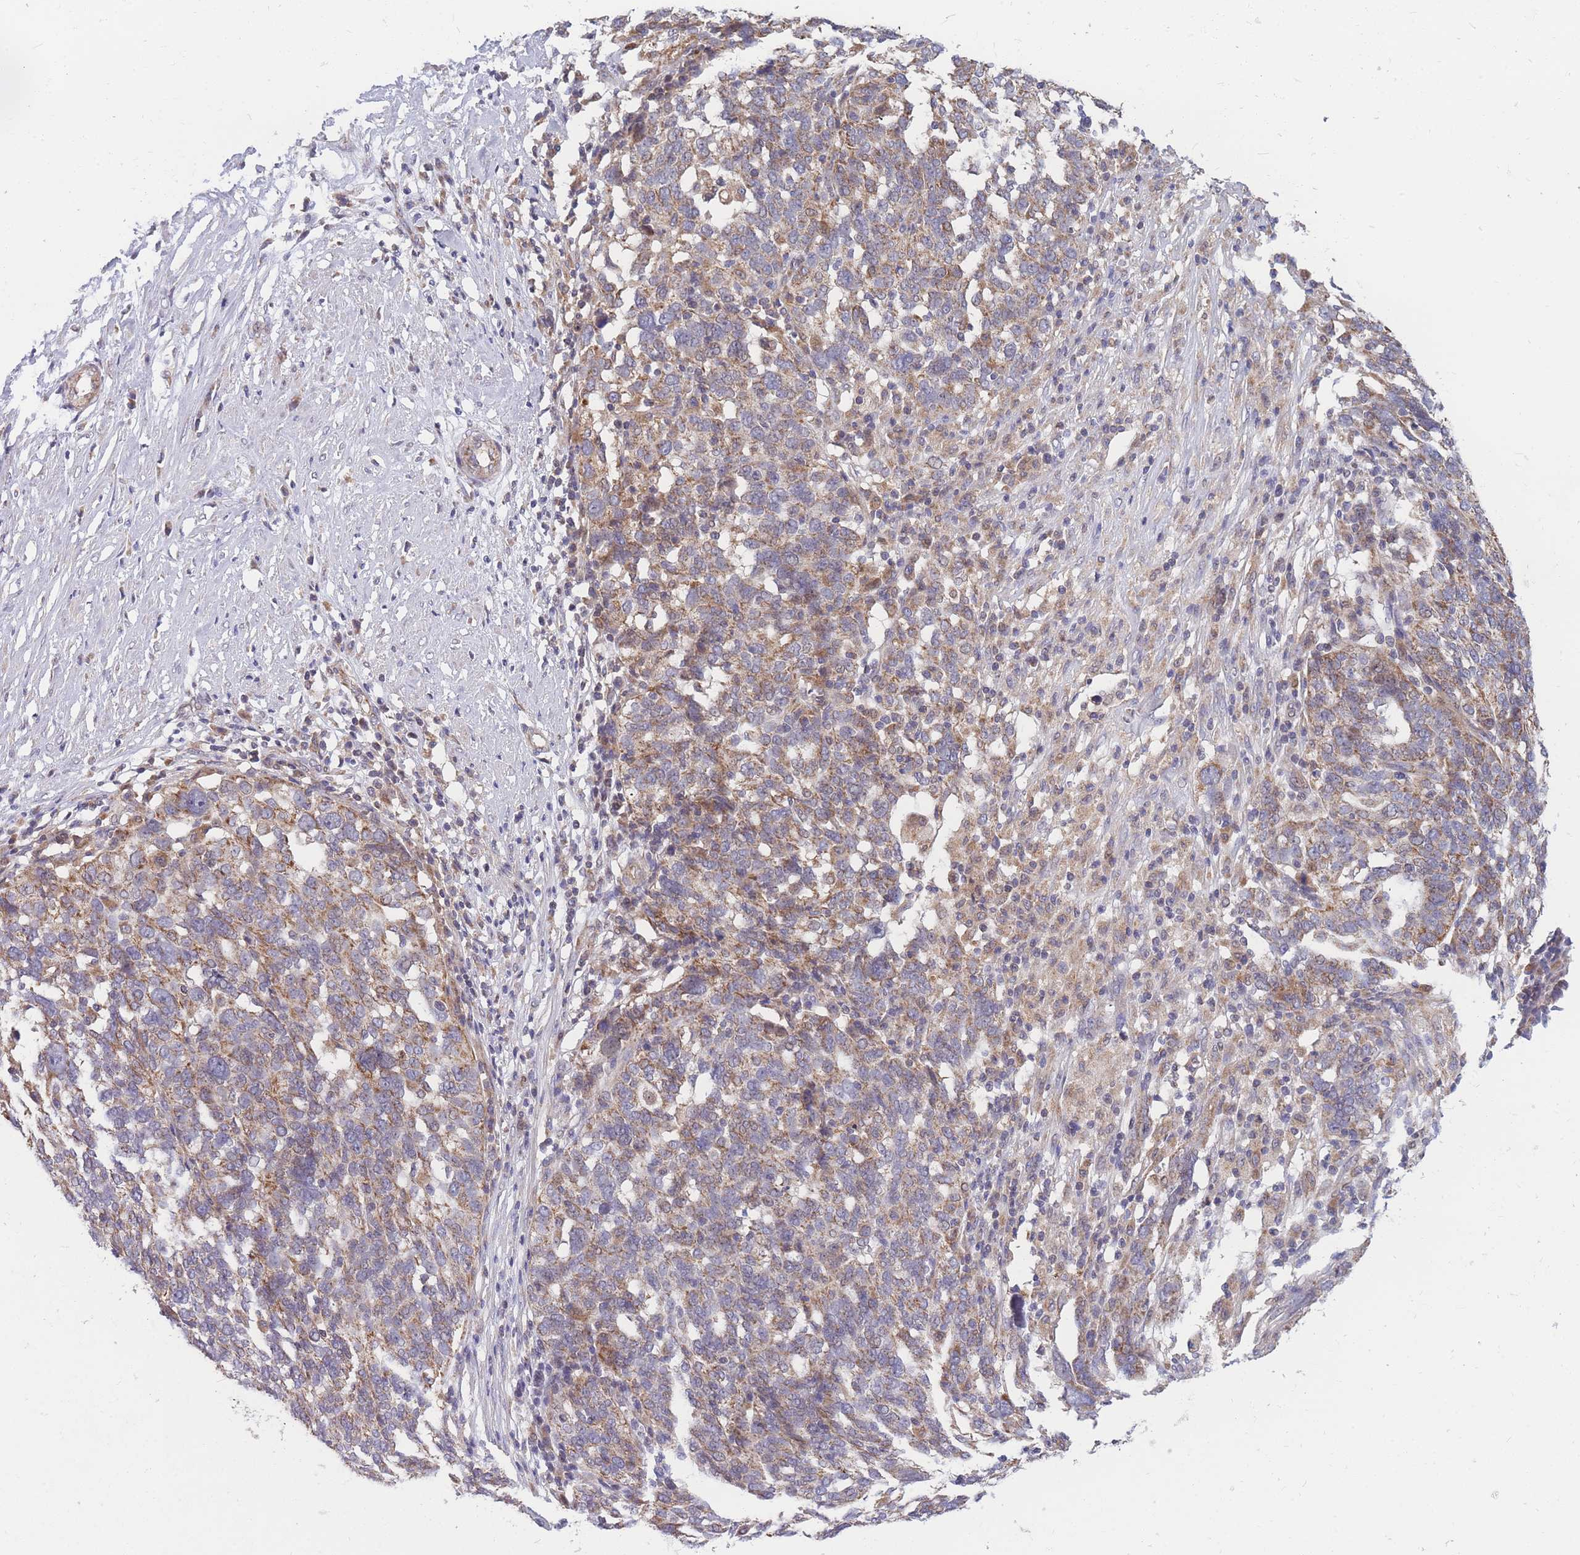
{"staining": {"intensity": "moderate", "quantity": "25%-75%", "location": "cytoplasmic/membranous"}, "tissue": "ovarian cancer", "cell_type": "Tumor cells", "image_type": "cancer", "snomed": [{"axis": "morphology", "description": "Cystadenocarcinoma, serous, NOS"}, {"axis": "topography", "description": "Ovary"}], "caption": "Protein analysis of serous cystadenocarcinoma (ovarian) tissue exhibits moderate cytoplasmic/membranous expression in approximately 25%-75% of tumor cells.", "gene": "PTPMT1", "patient": {"sex": "female", "age": 59}}